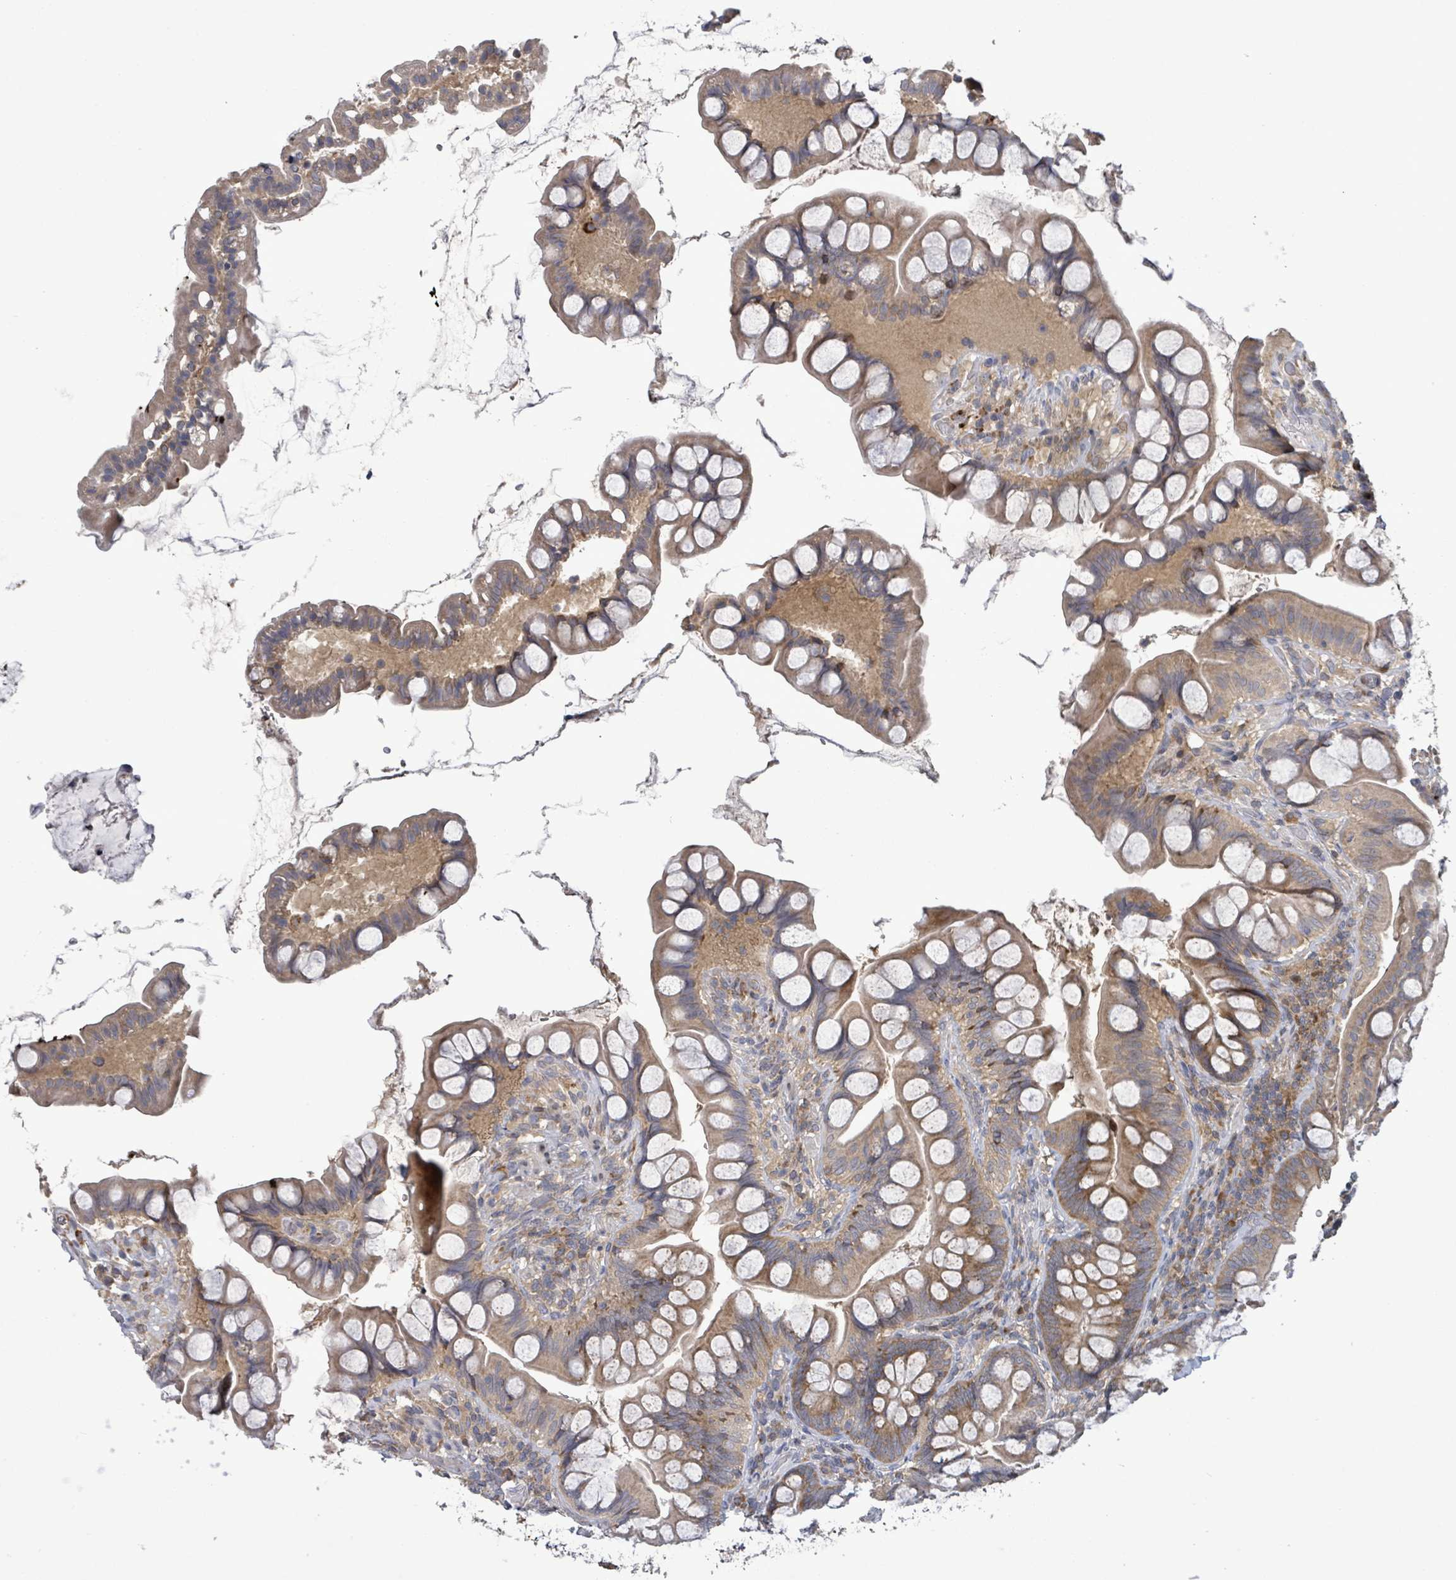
{"staining": {"intensity": "moderate", "quantity": ">75%", "location": "cytoplasmic/membranous"}, "tissue": "small intestine", "cell_type": "Glandular cells", "image_type": "normal", "snomed": [{"axis": "morphology", "description": "Normal tissue, NOS"}, {"axis": "topography", "description": "Small intestine"}], "caption": "Human small intestine stained with a brown dye exhibits moderate cytoplasmic/membranous positive expression in approximately >75% of glandular cells.", "gene": "SERPINE3", "patient": {"sex": "male", "age": 70}}